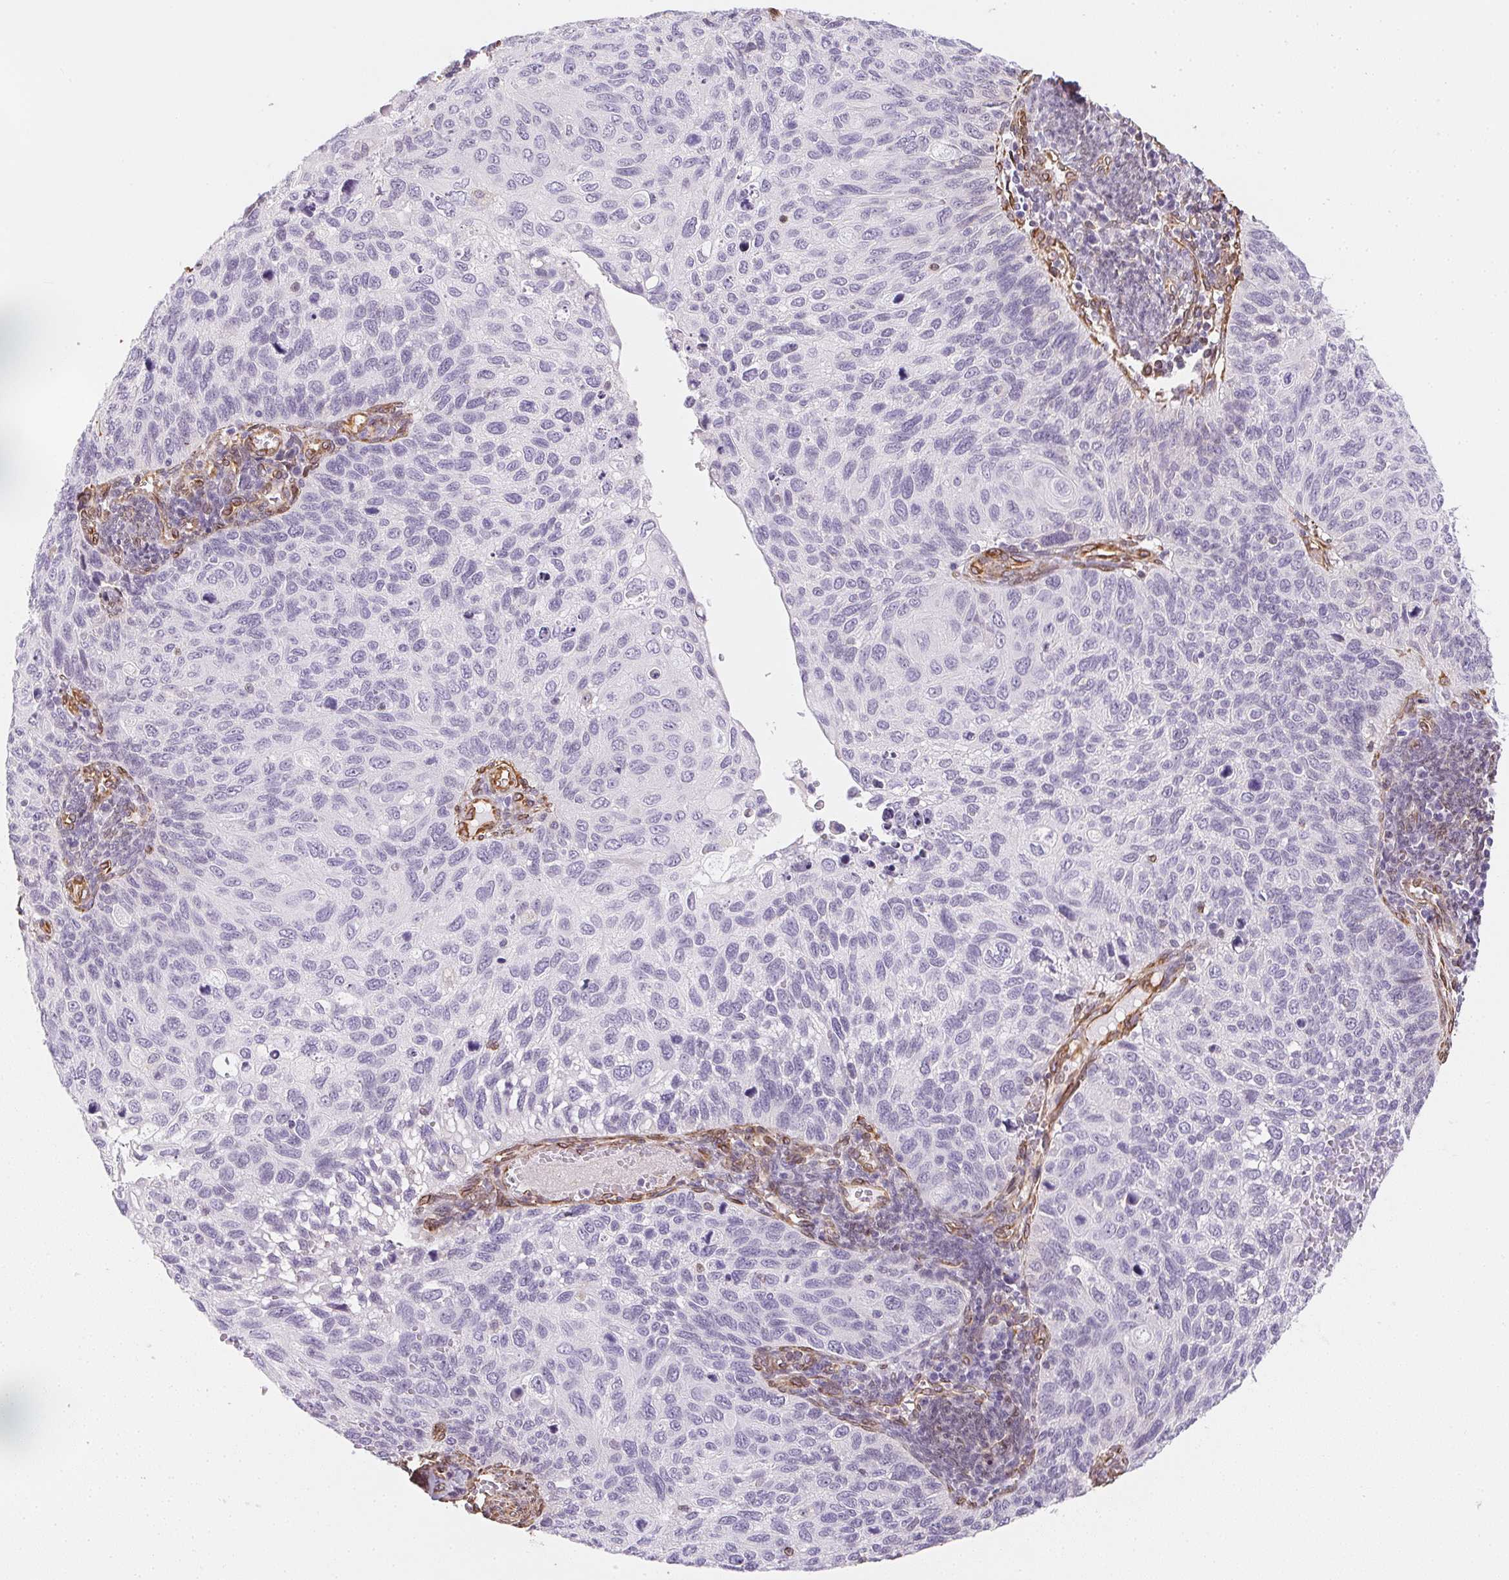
{"staining": {"intensity": "negative", "quantity": "none", "location": "none"}, "tissue": "cervical cancer", "cell_type": "Tumor cells", "image_type": "cancer", "snomed": [{"axis": "morphology", "description": "Squamous cell carcinoma, NOS"}, {"axis": "topography", "description": "Cervix"}], "caption": "IHC histopathology image of neoplastic tissue: cervical cancer stained with DAB (3,3'-diaminobenzidine) reveals no significant protein expression in tumor cells.", "gene": "RSBN1", "patient": {"sex": "female", "age": 70}}